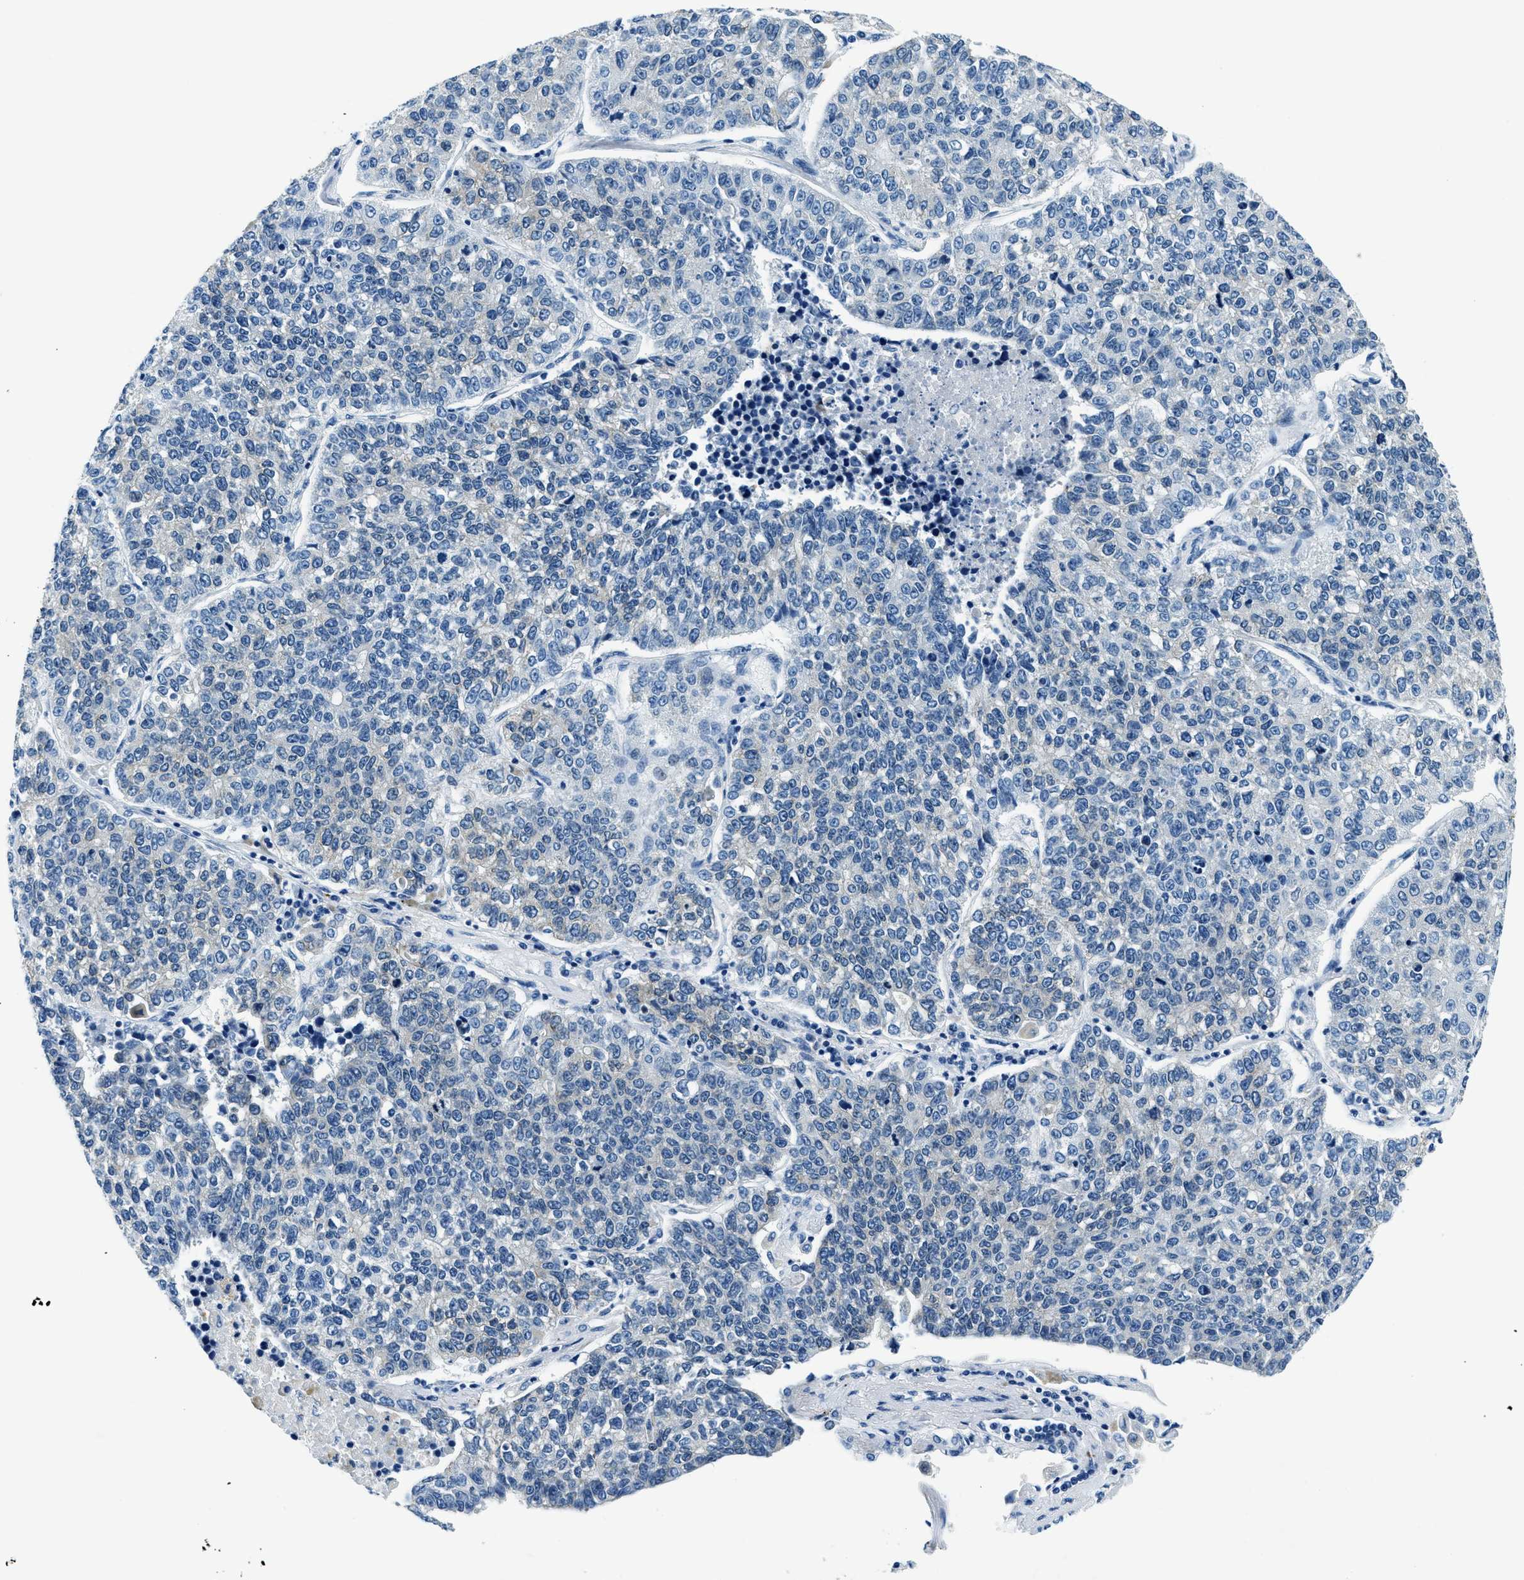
{"staining": {"intensity": "negative", "quantity": "none", "location": "none"}, "tissue": "lung cancer", "cell_type": "Tumor cells", "image_type": "cancer", "snomed": [{"axis": "morphology", "description": "Adenocarcinoma, NOS"}, {"axis": "topography", "description": "Lung"}], "caption": "Immunohistochemical staining of human lung adenocarcinoma demonstrates no significant positivity in tumor cells.", "gene": "UBAC2", "patient": {"sex": "male", "age": 49}}